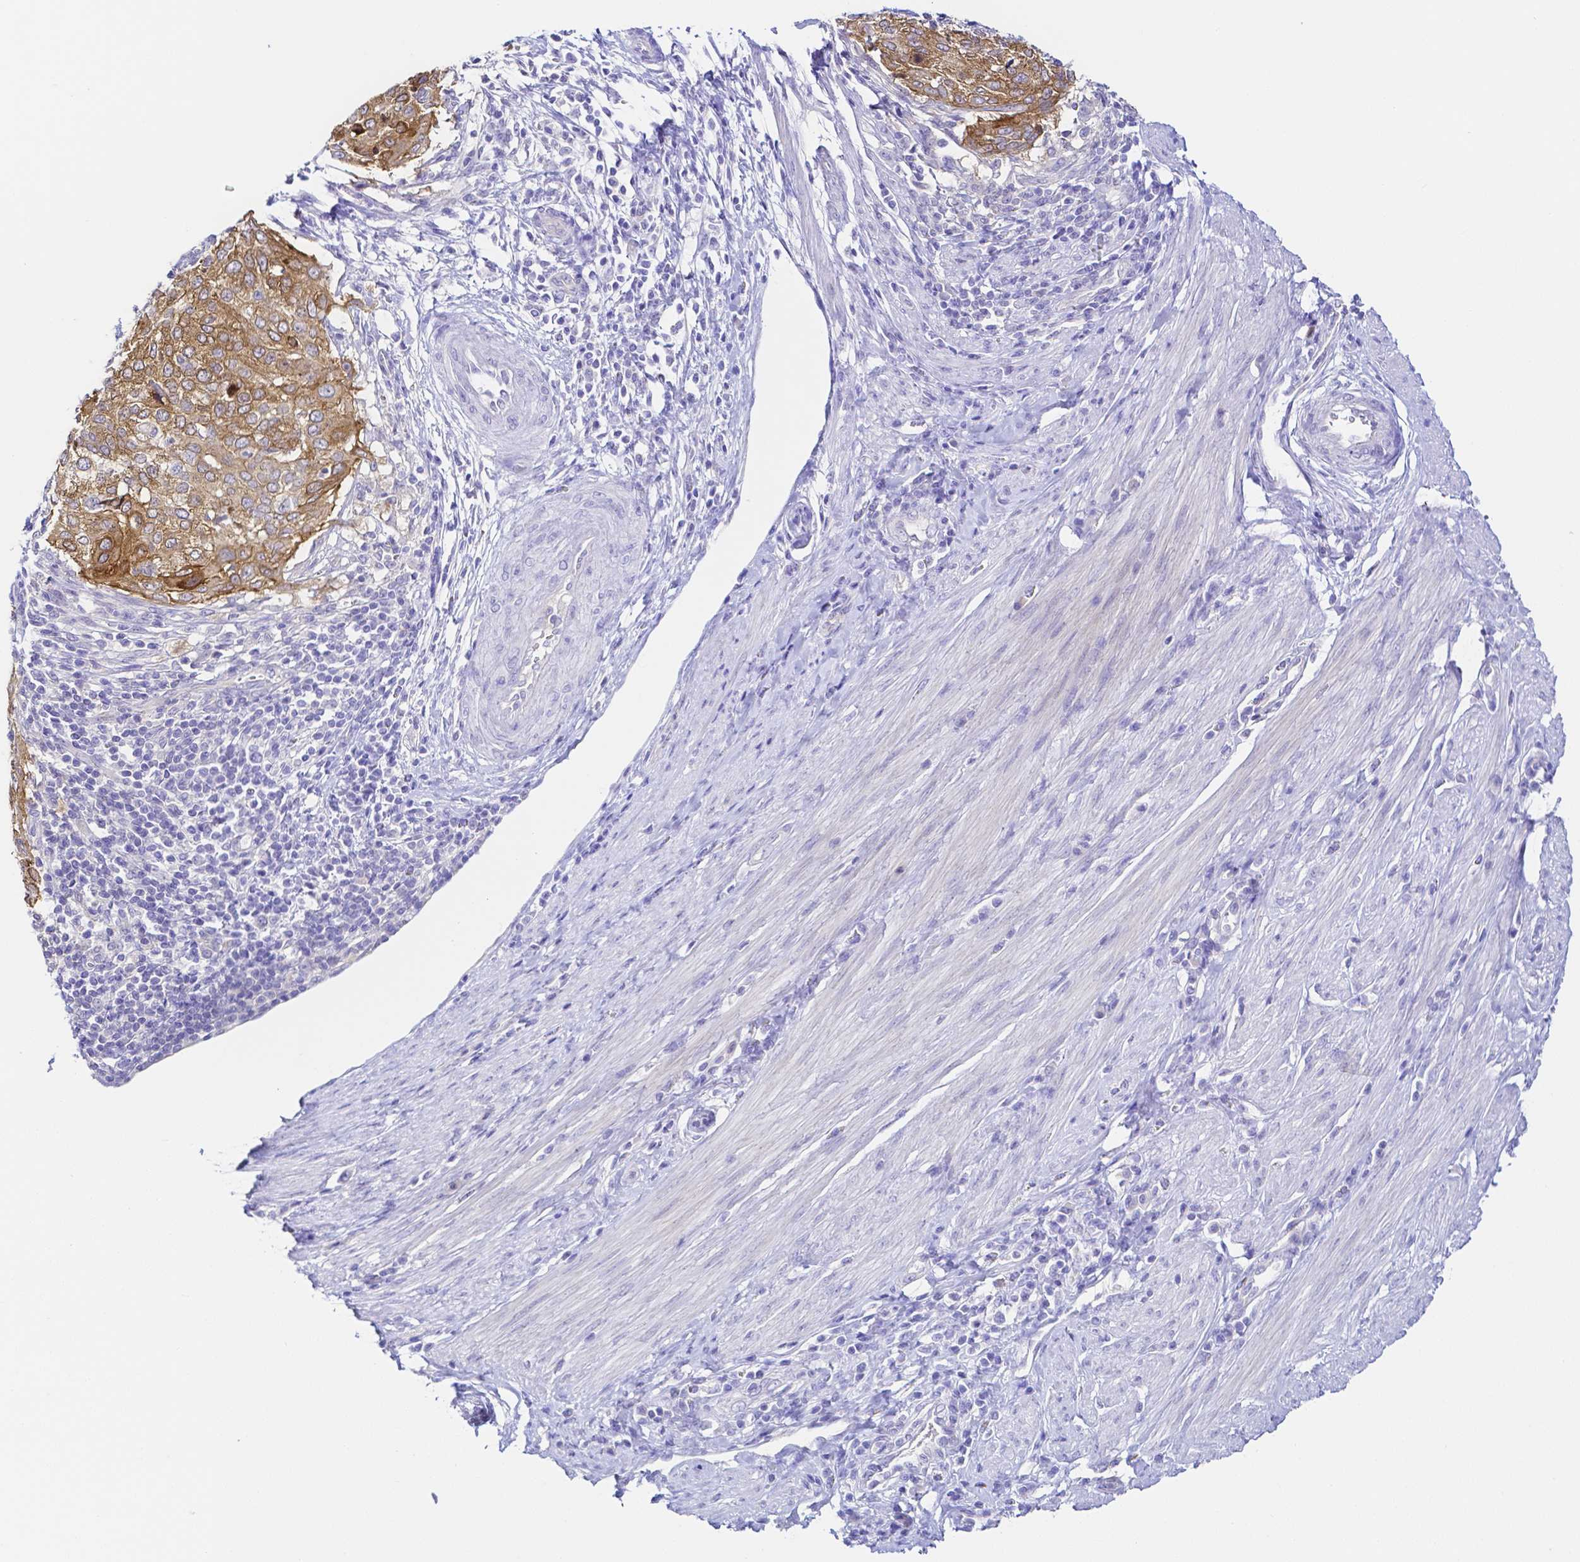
{"staining": {"intensity": "moderate", "quantity": ">75%", "location": "cytoplasmic/membranous"}, "tissue": "cervical cancer", "cell_type": "Tumor cells", "image_type": "cancer", "snomed": [{"axis": "morphology", "description": "Squamous cell carcinoma, NOS"}, {"axis": "topography", "description": "Cervix"}], "caption": "Cervical cancer (squamous cell carcinoma) stained with DAB immunohistochemistry (IHC) displays medium levels of moderate cytoplasmic/membranous expression in about >75% of tumor cells. (brown staining indicates protein expression, while blue staining denotes nuclei).", "gene": "PKP3", "patient": {"sex": "female", "age": 38}}